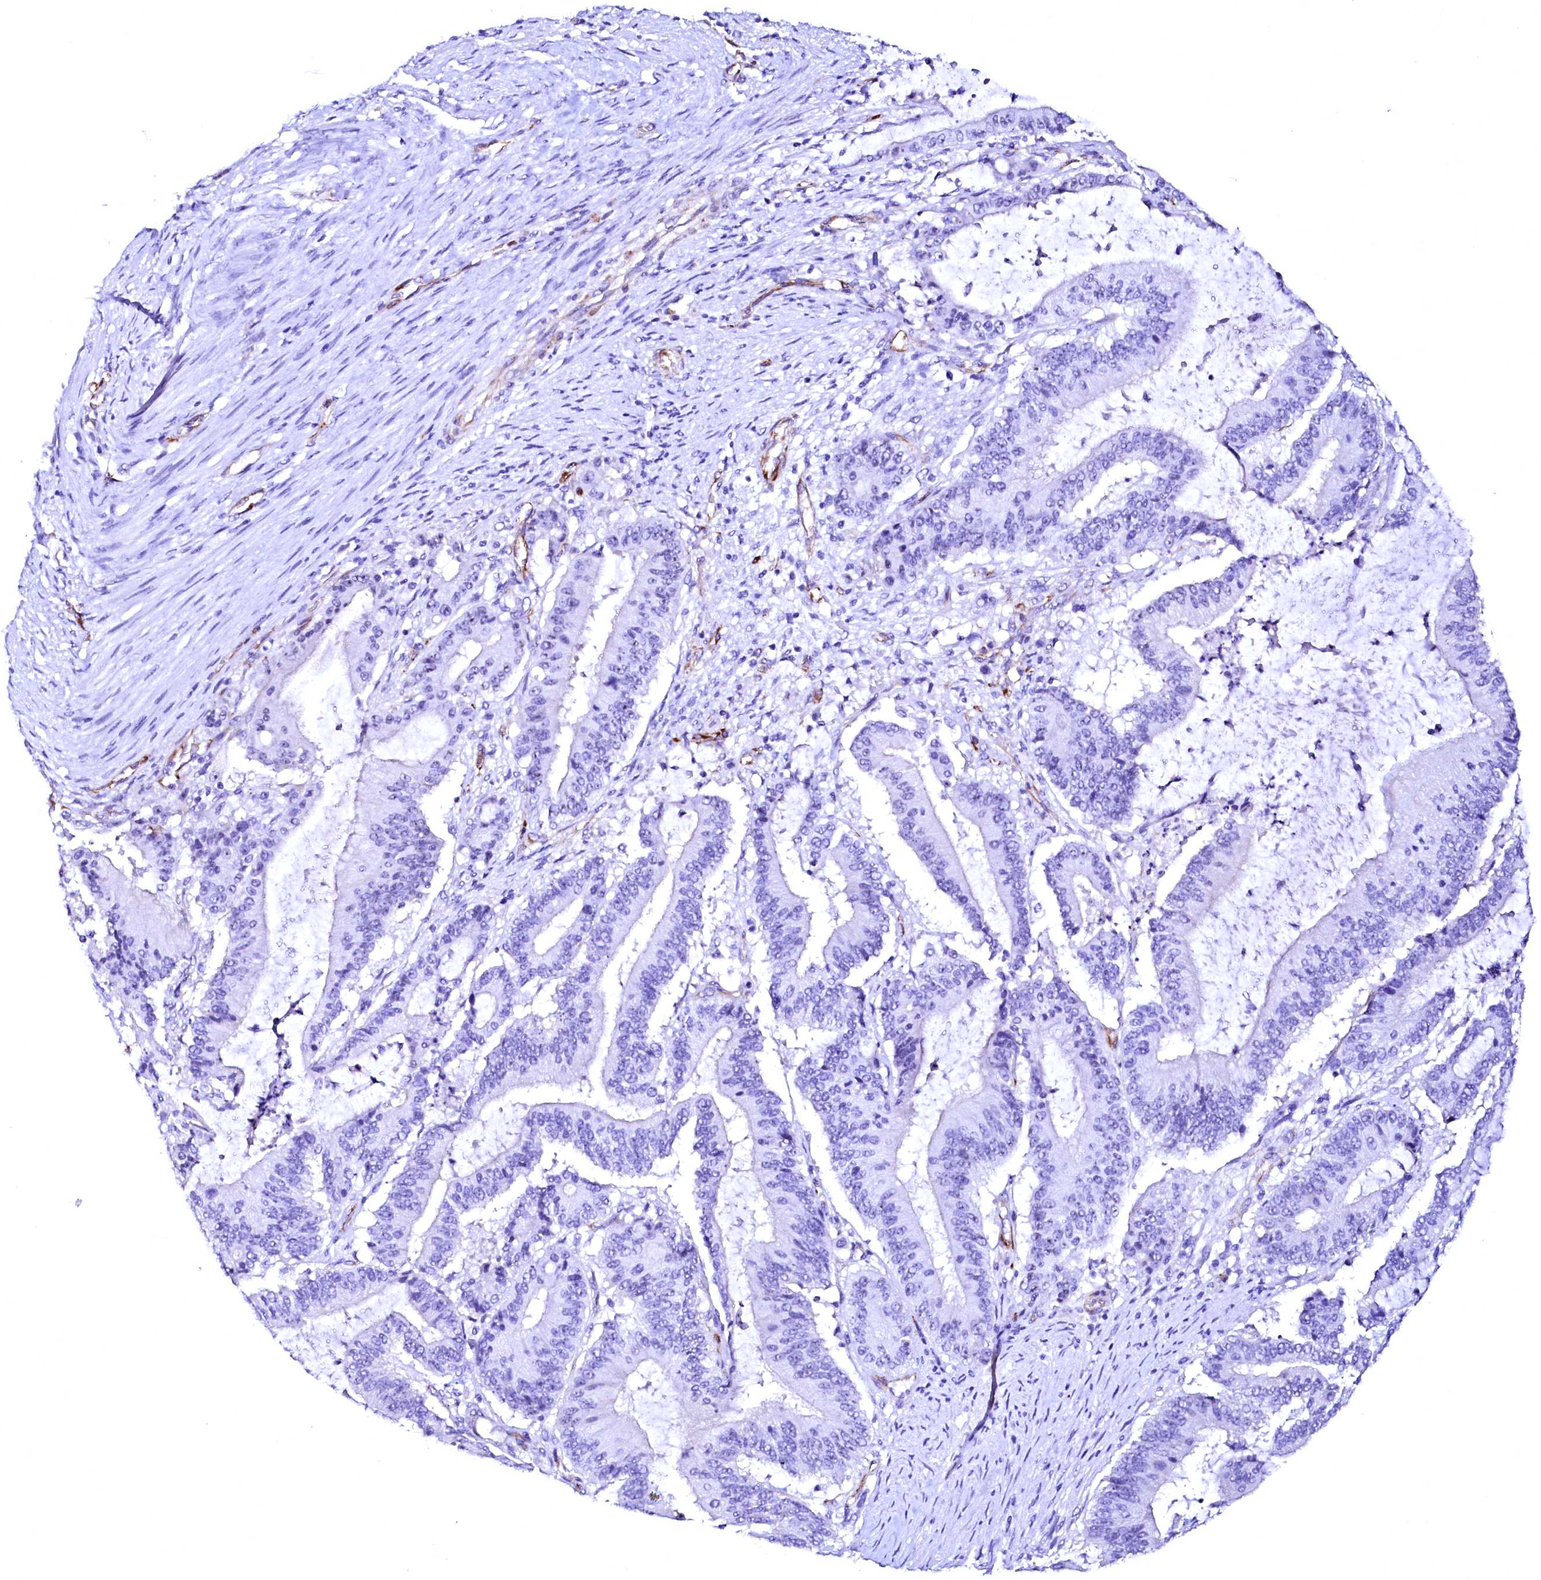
{"staining": {"intensity": "negative", "quantity": "none", "location": "none"}, "tissue": "liver cancer", "cell_type": "Tumor cells", "image_type": "cancer", "snomed": [{"axis": "morphology", "description": "Normal tissue, NOS"}, {"axis": "morphology", "description": "Cholangiocarcinoma"}, {"axis": "topography", "description": "Liver"}, {"axis": "topography", "description": "Peripheral nerve tissue"}], "caption": "Tumor cells show no significant staining in cholangiocarcinoma (liver). (DAB (3,3'-diaminobenzidine) immunohistochemistry visualized using brightfield microscopy, high magnification).", "gene": "SFR1", "patient": {"sex": "female", "age": 73}}